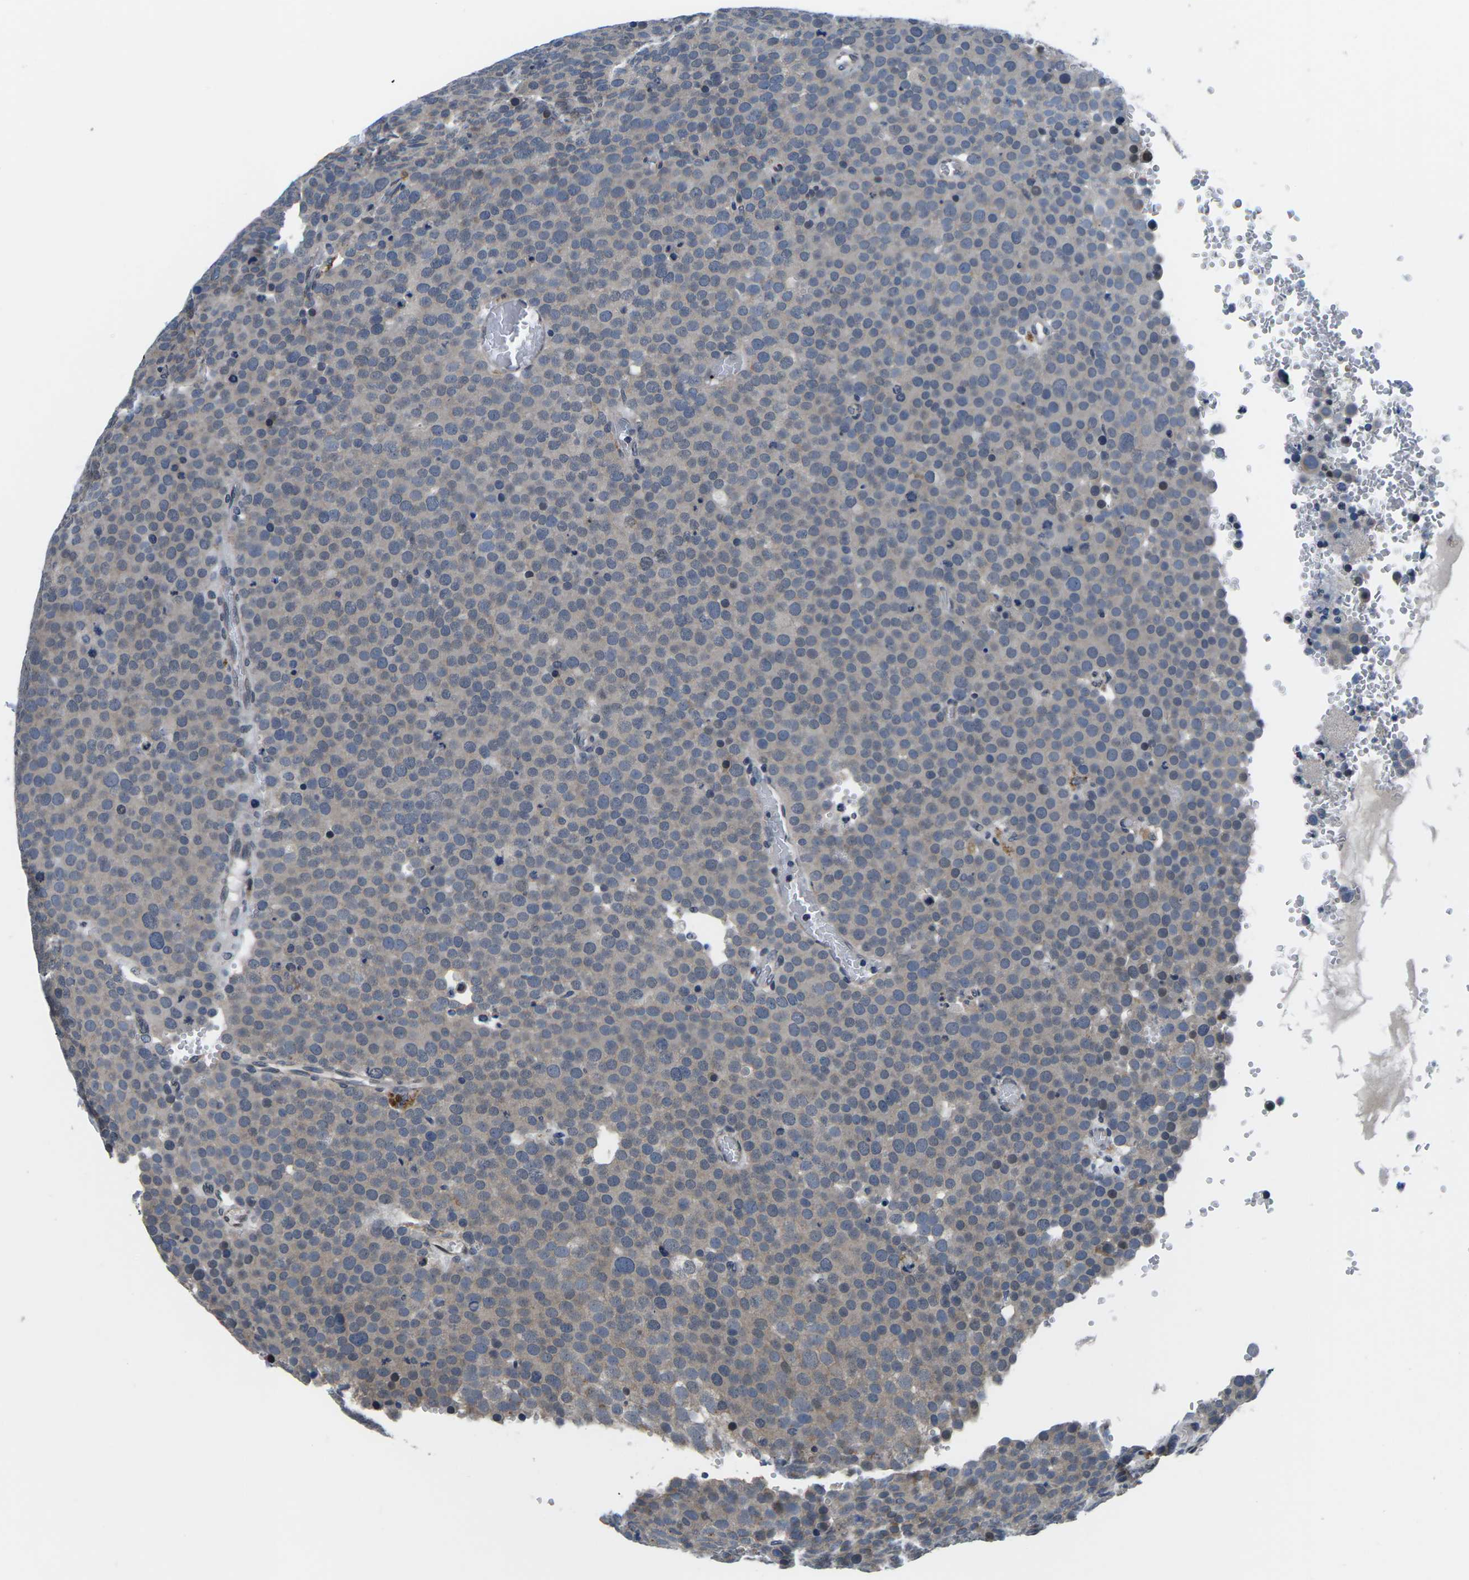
{"staining": {"intensity": "negative", "quantity": "none", "location": "none"}, "tissue": "testis cancer", "cell_type": "Tumor cells", "image_type": "cancer", "snomed": [{"axis": "morphology", "description": "Normal tissue, NOS"}, {"axis": "morphology", "description": "Seminoma, NOS"}, {"axis": "topography", "description": "Testis"}], "caption": "Histopathology image shows no significant protein expression in tumor cells of testis cancer.", "gene": "SNX10", "patient": {"sex": "male", "age": 71}}